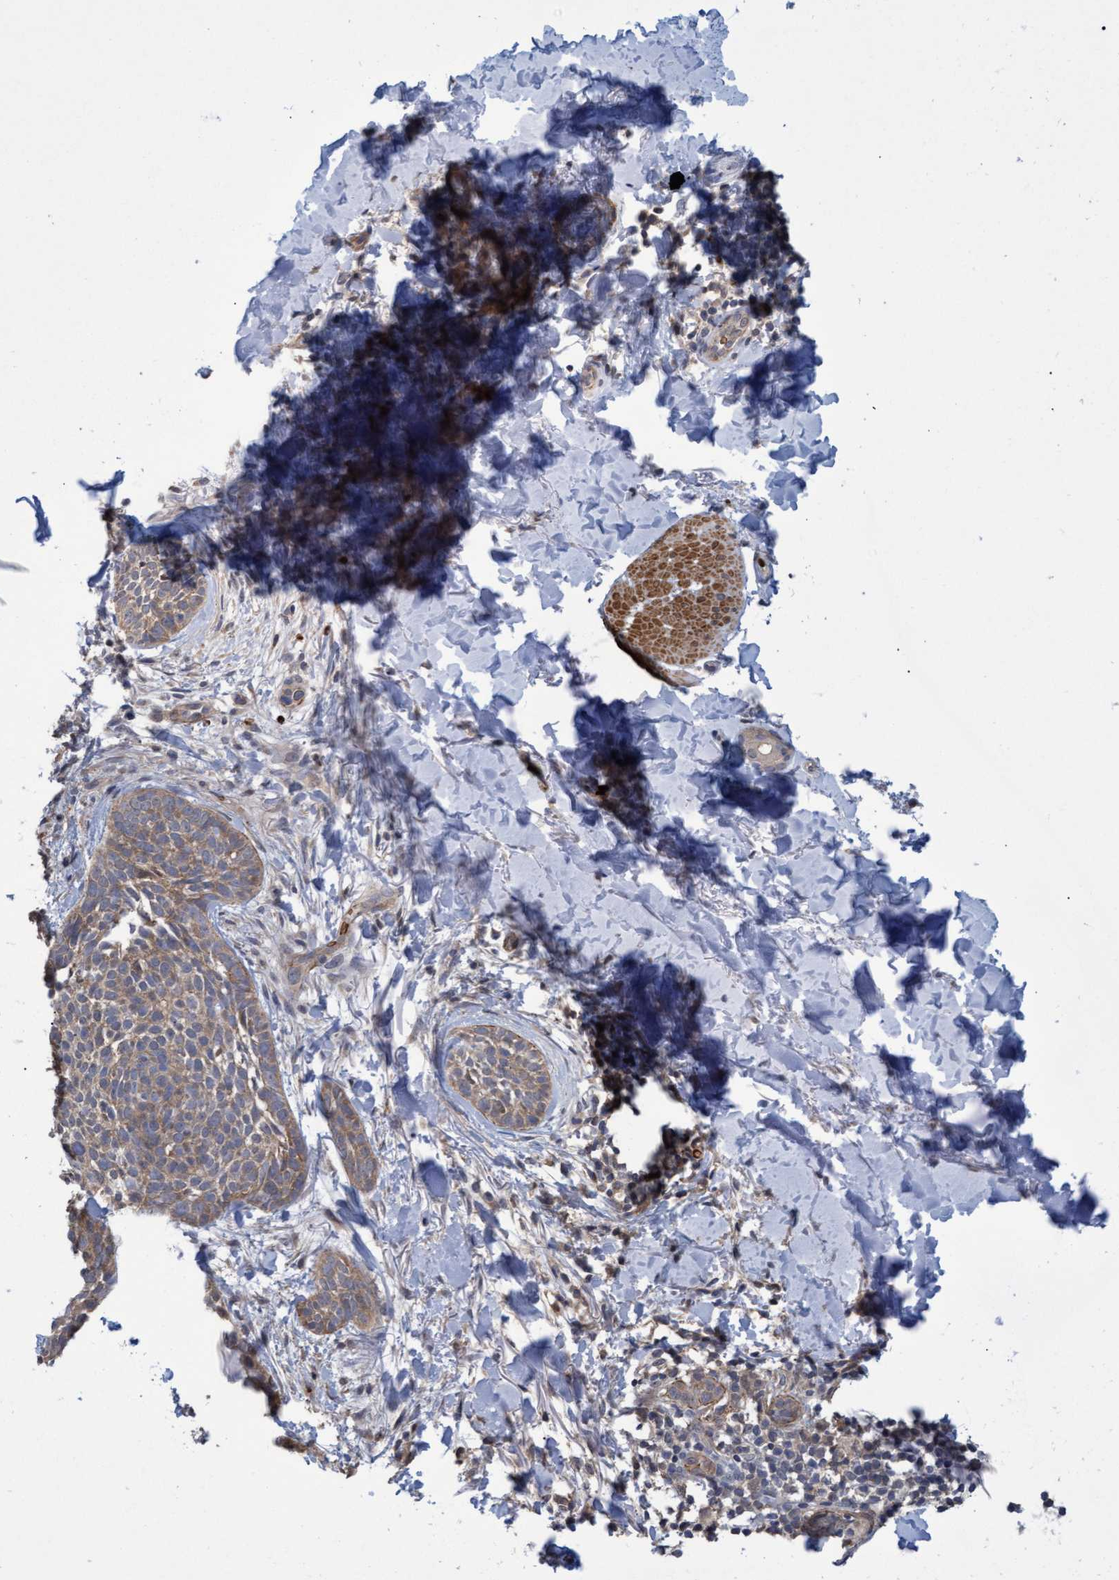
{"staining": {"intensity": "weak", "quantity": ">75%", "location": "cytoplasmic/membranous"}, "tissue": "skin cancer", "cell_type": "Tumor cells", "image_type": "cancer", "snomed": [{"axis": "morphology", "description": "Normal tissue, NOS"}, {"axis": "morphology", "description": "Basal cell carcinoma"}, {"axis": "topography", "description": "Skin"}], "caption": "The immunohistochemical stain shows weak cytoplasmic/membranous staining in tumor cells of basal cell carcinoma (skin) tissue.", "gene": "NAA15", "patient": {"sex": "male", "age": 67}}